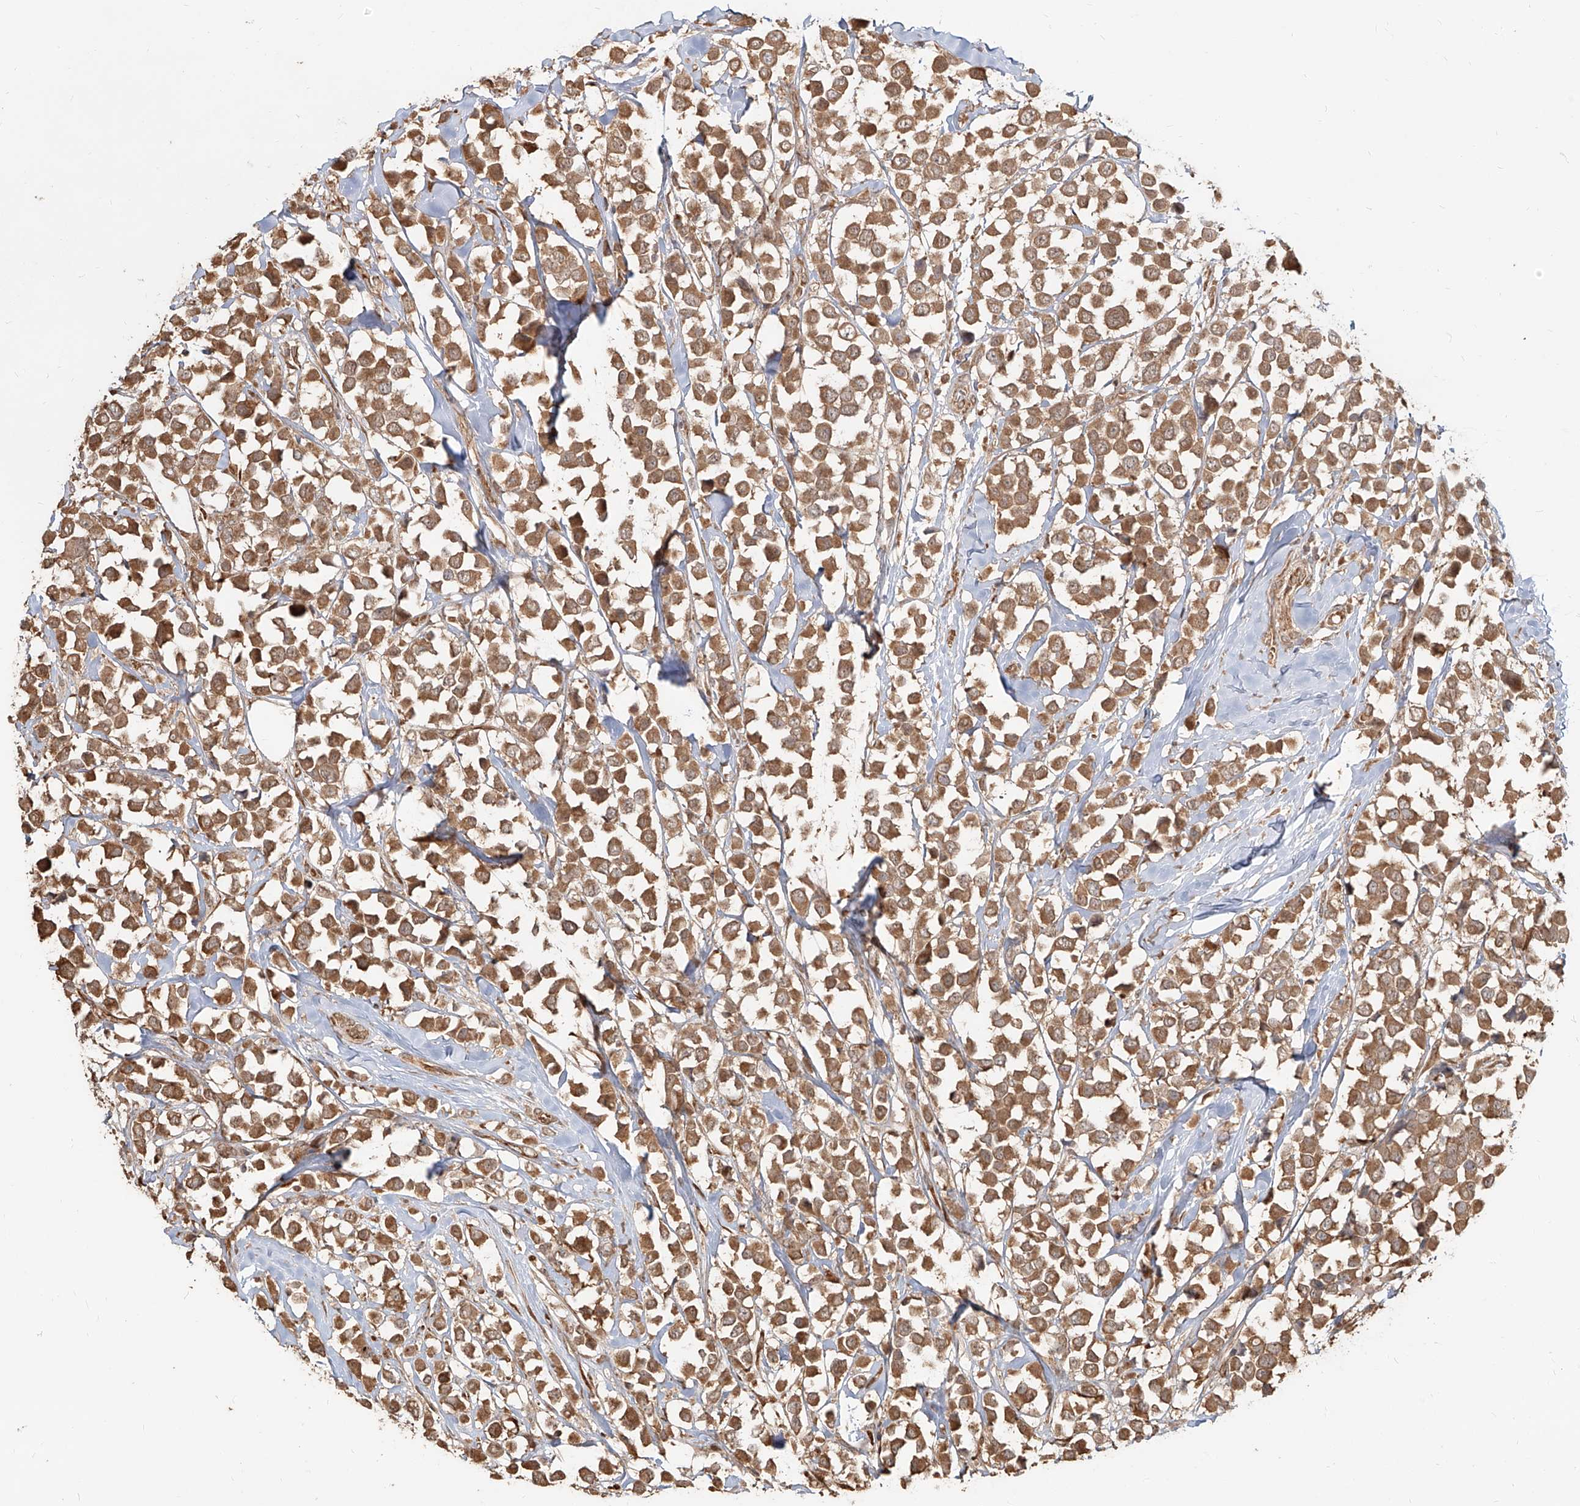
{"staining": {"intensity": "moderate", "quantity": ">75%", "location": "cytoplasmic/membranous"}, "tissue": "breast cancer", "cell_type": "Tumor cells", "image_type": "cancer", "snomed": [{"axis": "morphology", "description": "Duct carcinoma"}, {"axis": "topography", "description": "Breast"}], "caption": "This is a micrograph of immunohistochemistry (IHC) staining of breast cancer (intraductal carcinoma), which shows moderate expression in the cytoplasmic/membranous of tumor cells.", "gene": "UBE2K", "patient": {"sex": "female", "age": 61}}